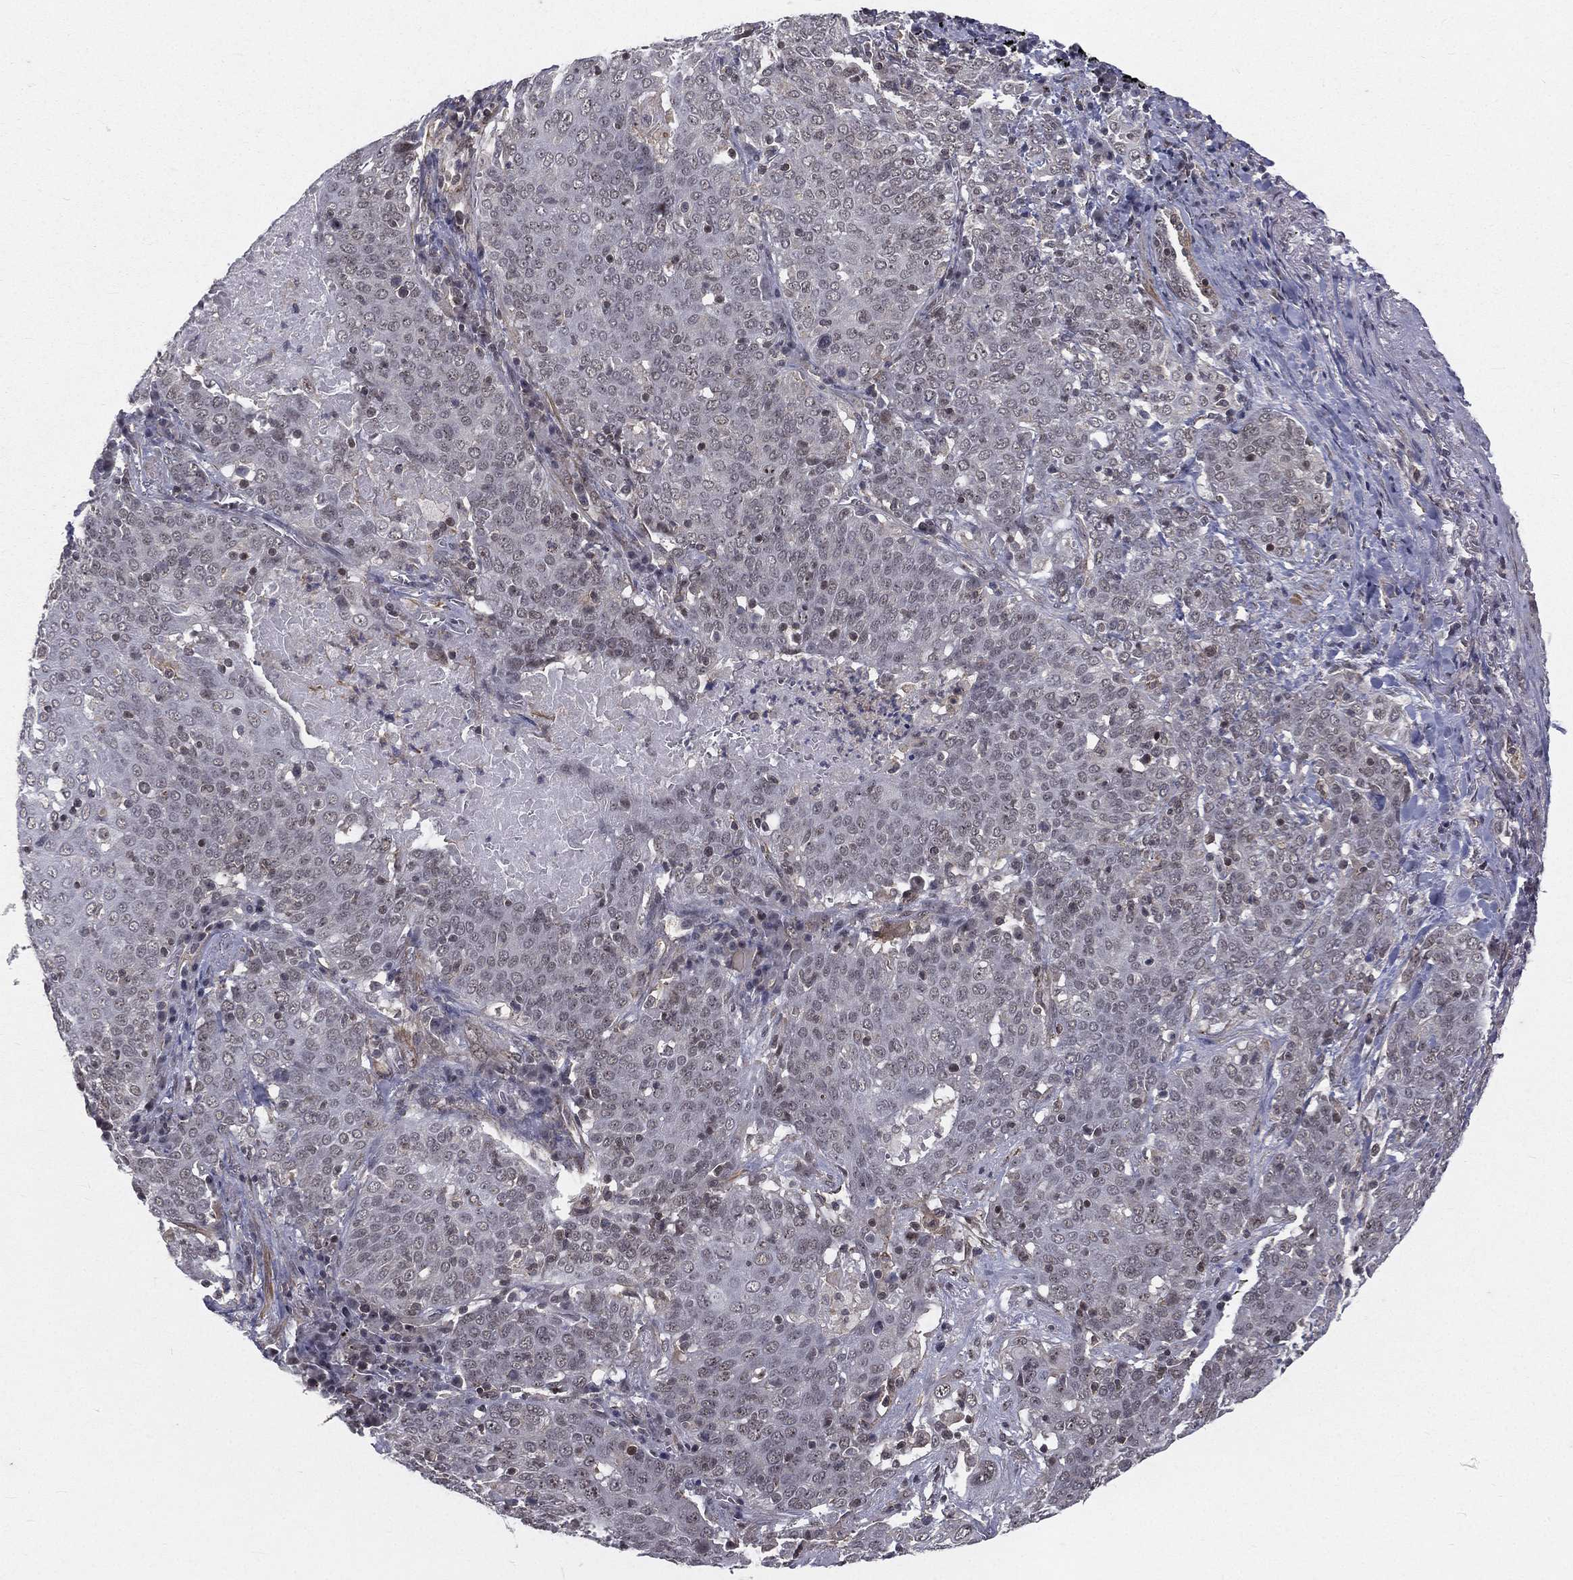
{"staining": {"intensity": "negative", "quantity": "none", "location": "none"}, "tissue": "lung cancer", "cell_type": "Tumor cells", "image_type": "cancer", "snomed": [{"axis": "morphology", "description": "Squamous cell carcinoma, NOS"}, {"axis": "topography", "description": "Lung"}], "caption": "An IHC micrograph of lung squamous cell carcinoma is shown. There is no staining in tumor cells of lung squamous cell carcinoma.", "gene": "MORC2", "patient": {"sex": "male", "age": 82}}